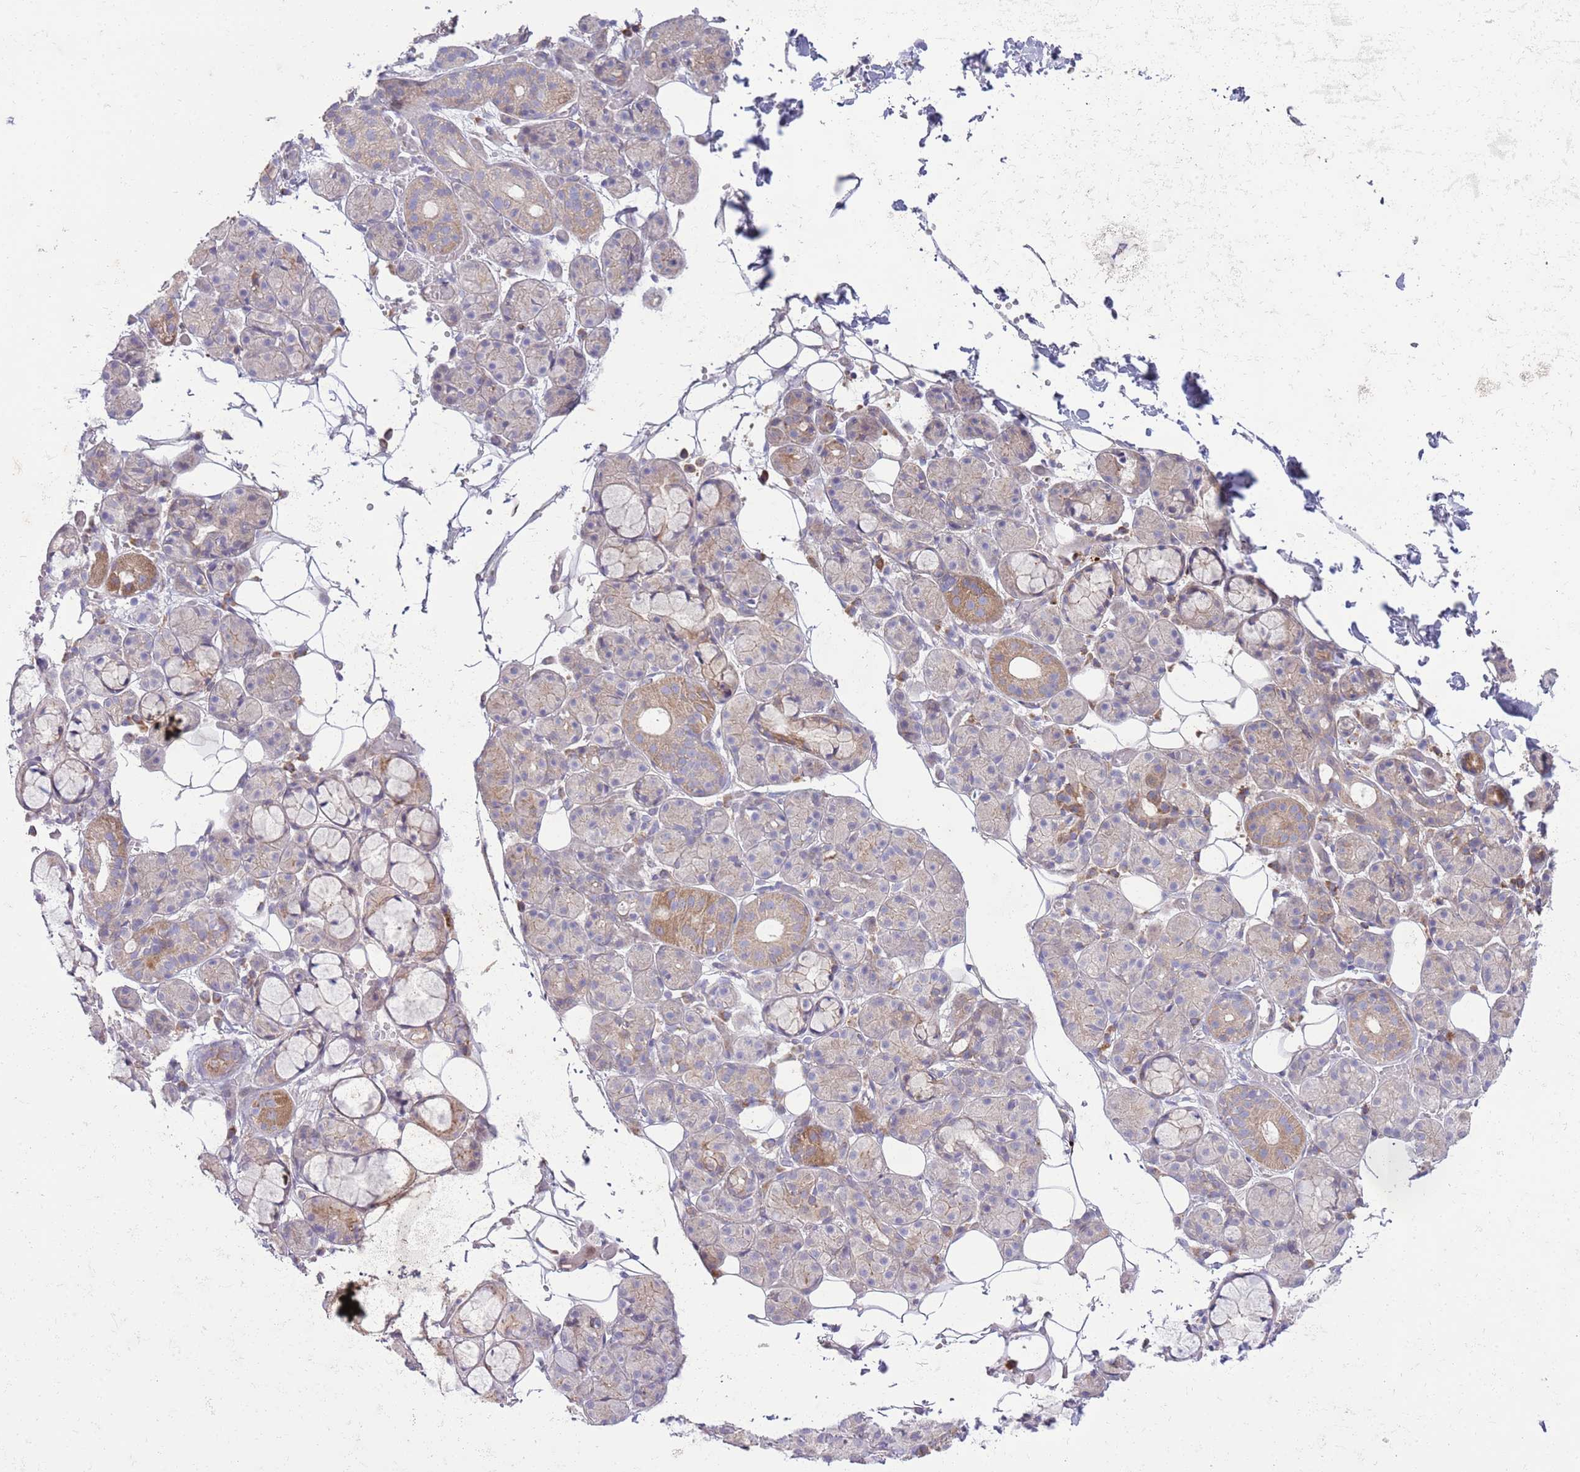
{"staining": {"intensity": "moderate", "quantity": "<25%", "location": "cytoplasmic/membranous"}, "tissue": "salivary gland", "cell_type": "Glandular cells", "image_type": "normal", "snomed": [{"axis": "morphology", "description": "Normal tissue, NOS"}, {"axis": "topography", "description": "Salivary gland"}], "caption": "This image demonstrates normal salivary gland stained with immunohistochemistry (IHC) to label a protein in brown. The cytoplasmic/membranous of glandular cells show moderate positivity for the protein. Nuclei are counter-stained blue.", "gene": "TOMM5", "patient": {"sex": "male", "age": 63}}